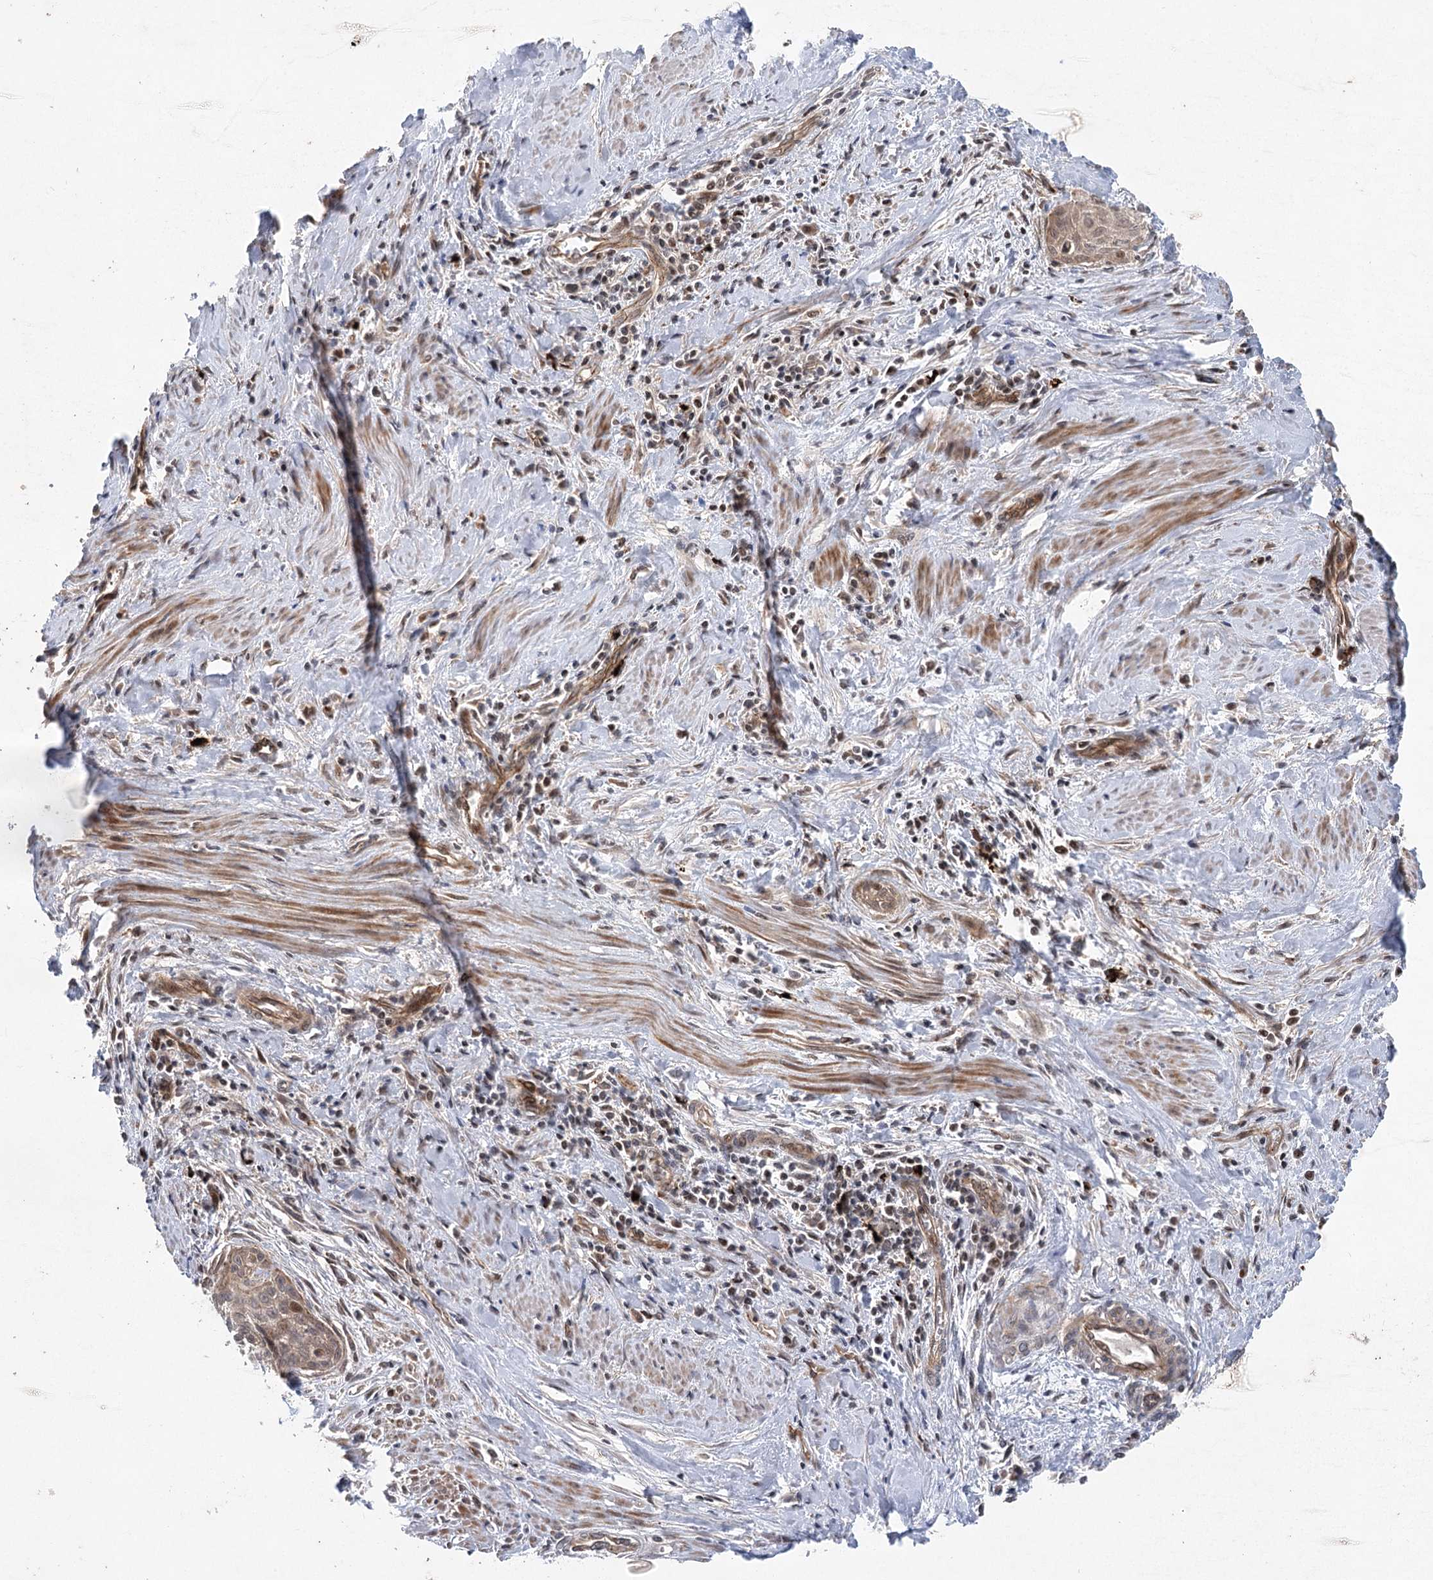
{"staining": {"intensity": "moderate", "quantity": "25%-75%", "location": "cytoplasmic/membranous,nuclear"}, "tissue": "cervical cancer", "cell_type": "Tumor cells", "image_type": "cancer", "snomed": [{"axis": "morphology", "description": "Squamous cell carcinoma, NOS"}, {"axis": "topography", "description": "Cervix"}], "caption": "Immunohistochemical staining of cervical squamous cell carcinoma exhibits medium levels of moderate cytoplasmic/membranous and nuclear protein positivity in about 25%-75% of tumor cells.", "gene": "METTL24", "patient": {"sex": "female", "age": 55}}